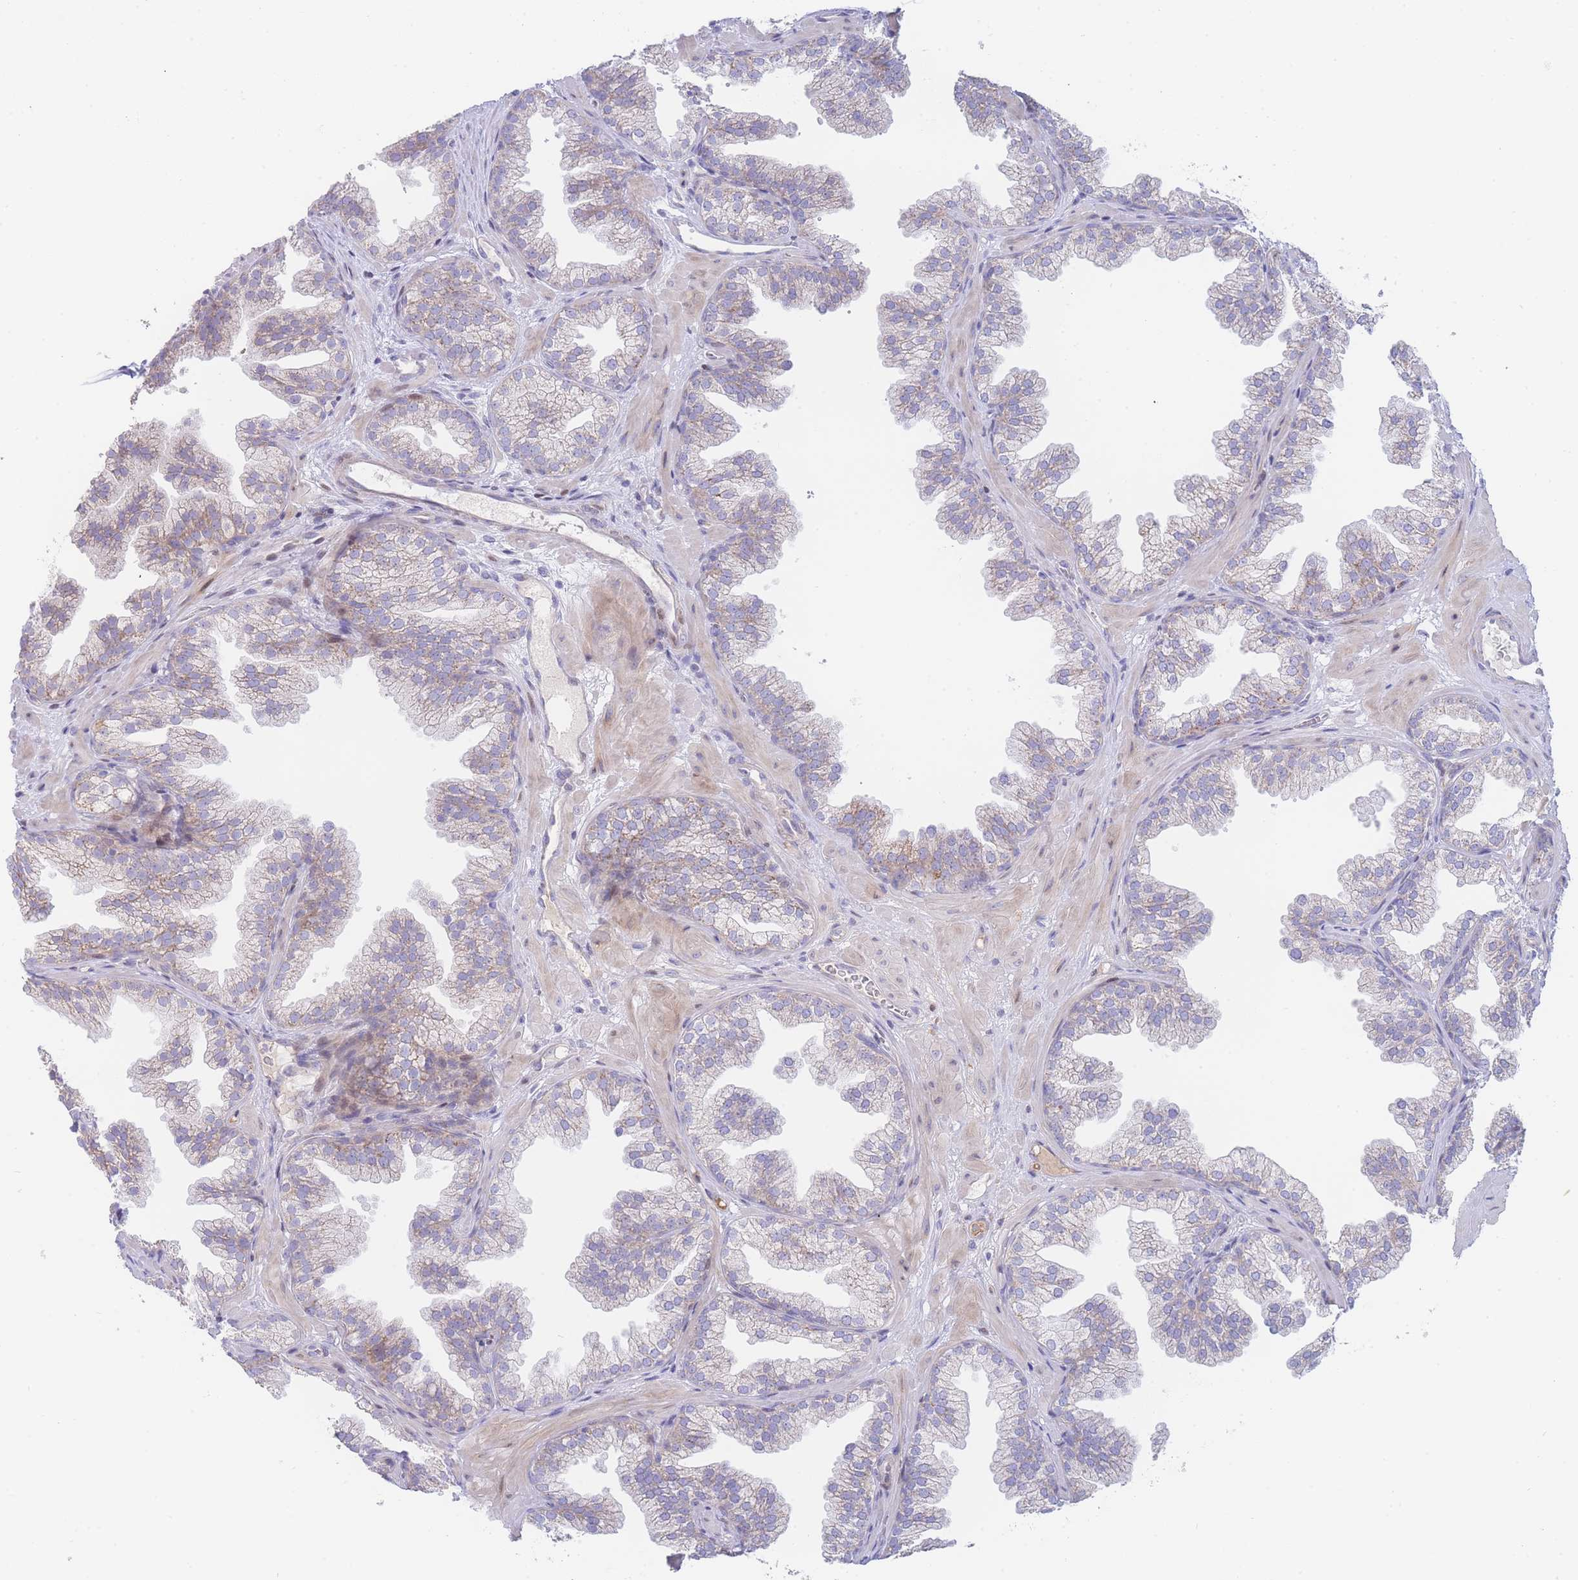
{"staining": {"intensity": "weak", "quantity": "<25%", "location": "cytoplasmic/membranous"}, "tissue": "prostate", "cell_type": "Glandular cells", "image_type": "normal", "snomed": [{"axis": "morphology", "description": "Normal tissue, NOS"}, {"axis": "topography", "description": "Prostate"}], "caption": "An IHC micrograph of unremarkable prostate is shown. There is no staining in glandular cells of prostate.", "gene": "GPAM", "patient": {"sex": "male", "age": 37}}